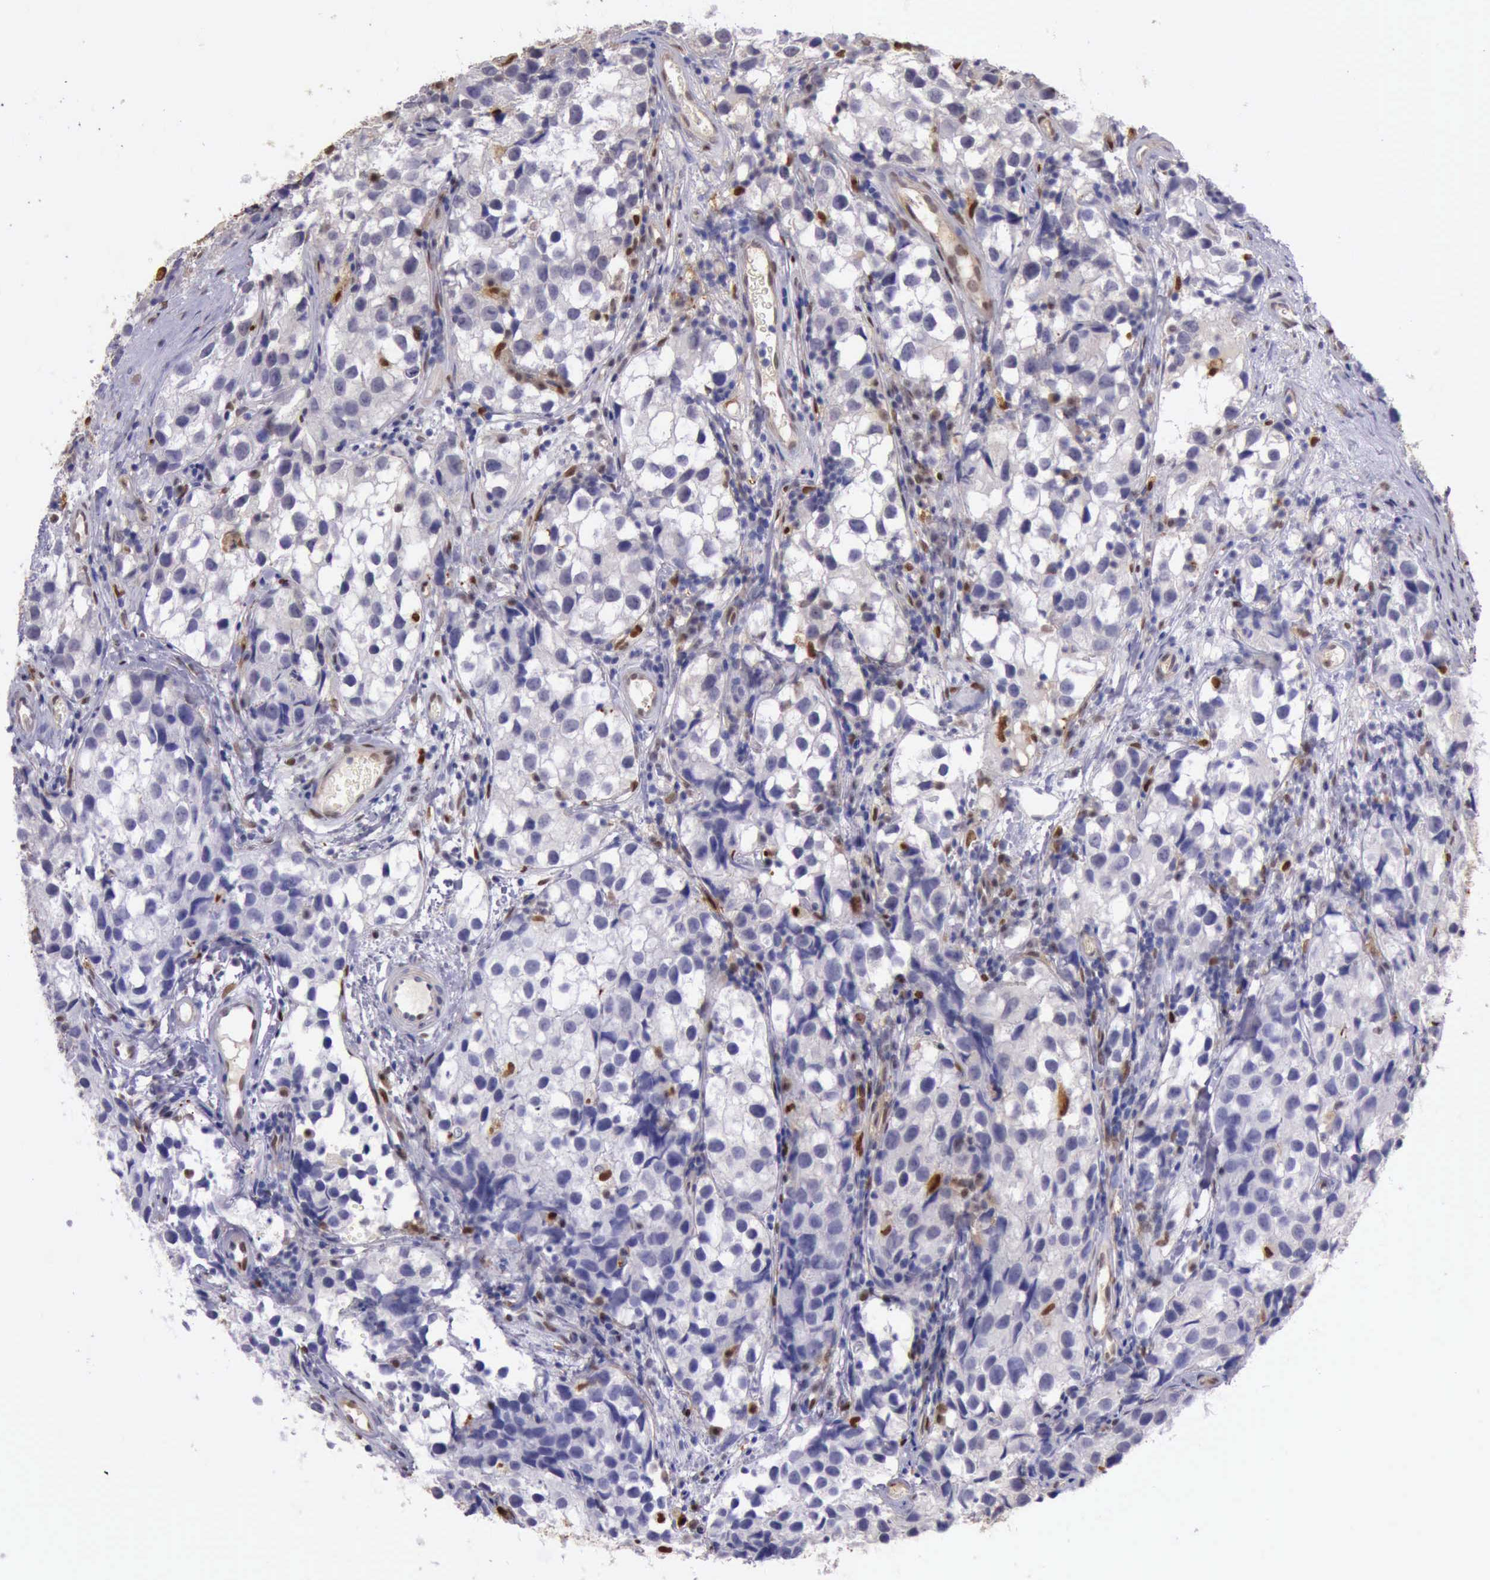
{"staining": {"intensity": "weak", "quantity": "<25%", "location": "cytoplasmic/membranous,nuclear"}, "tissue": "testis cancer", "cell_type": "Tumor cells", "image_type": "cancer", "snomed": [{"axis": "morphology", "description": "Seminoma, NOS"}, {"axis": "topography", "description": "Testis"}], "caption": "Tumor cells show no significant expression in testis cancer. (Stains: DAB (3,3'-diaminobenzidine) immunohistochemistry with hematoxylin counter stain, Microscopy: brightfield microscopy at high magnification).", "gene": "TYMP", "patient": {"sex": "male", "age": 39}}